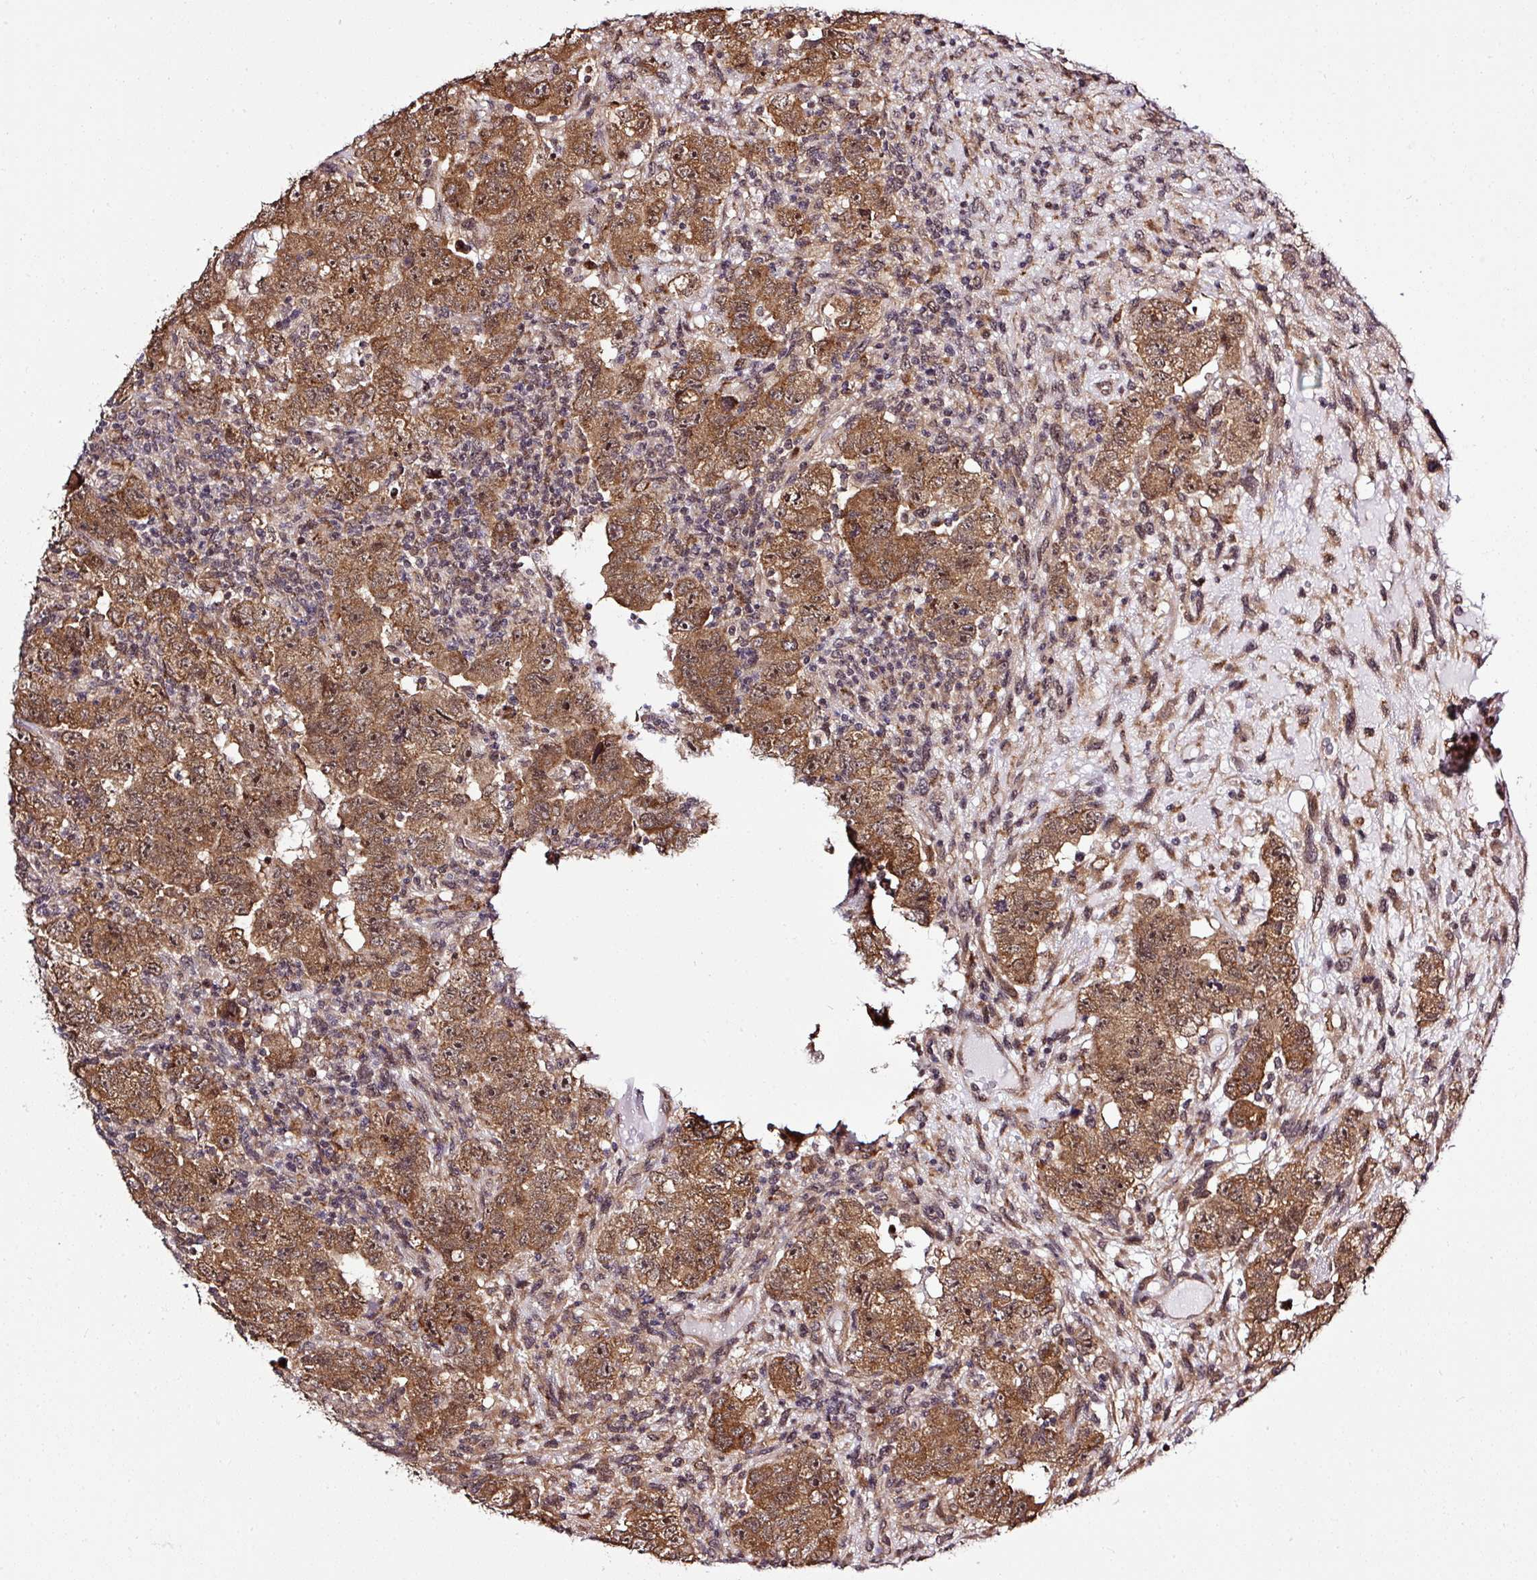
{"staining": {"intensity": "moderate", "quantity": ">75%", "location": "cytoplasmic/membranous,nuclear"}, "tissue": "testis cancer", "cell_type": "Tumor cells", "image_type": "cancer", "snomed": [{"axis": "morphology", "description": "Carcinoma, Embryonal, NOS"}, {"axis": "topography", "description": "Testis"}], "caption": "Embryonal carcinoma (testis) was stained to show a protein in brown. There is medium levels of moderate cytoplasmic/membranous and nuclear staining in approximately >75% of tumor cells. Ihc stains the protein of interest in brown and the nuclei are stained blue.", "gene": "FAM153A", "patient": {"sex": "male", "age": 24}}